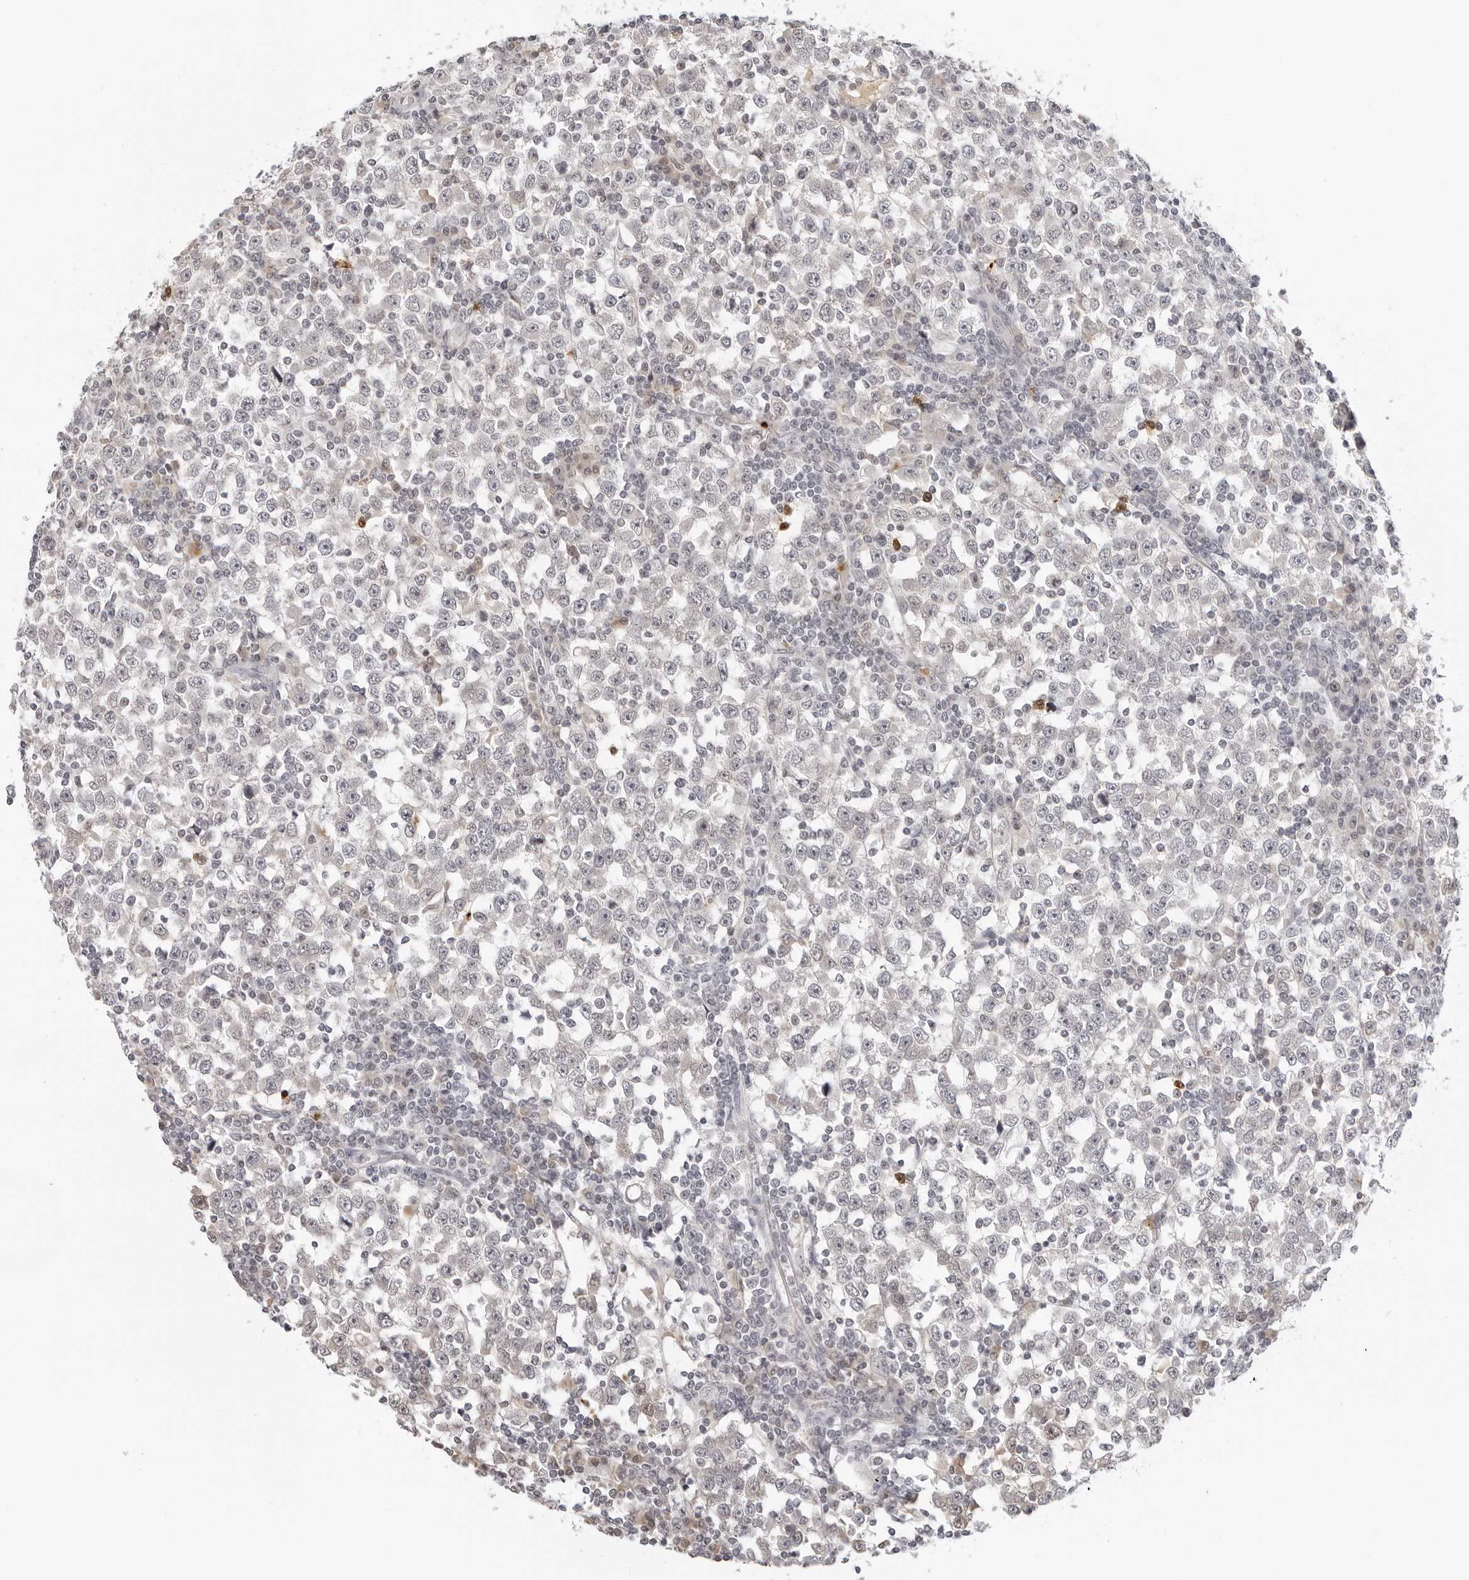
{"staining": {"intensity": "negative", "quantity": "none", "location": "none"}, "tissue": "testis cancer", "cell_type": "Tumor cells", "image_type": "cancer", "snomed": [{"axis": "morphology", "description": "Seminoma, NOS"}, {"axis": "topography", "description": "Testis"}], "caption": "This is an IHC photomicrograph of human testis seminoma. There is no positivity in tumor cells.", "gene": "STRADB", "patient": {"sex": "male", "age": 65}}